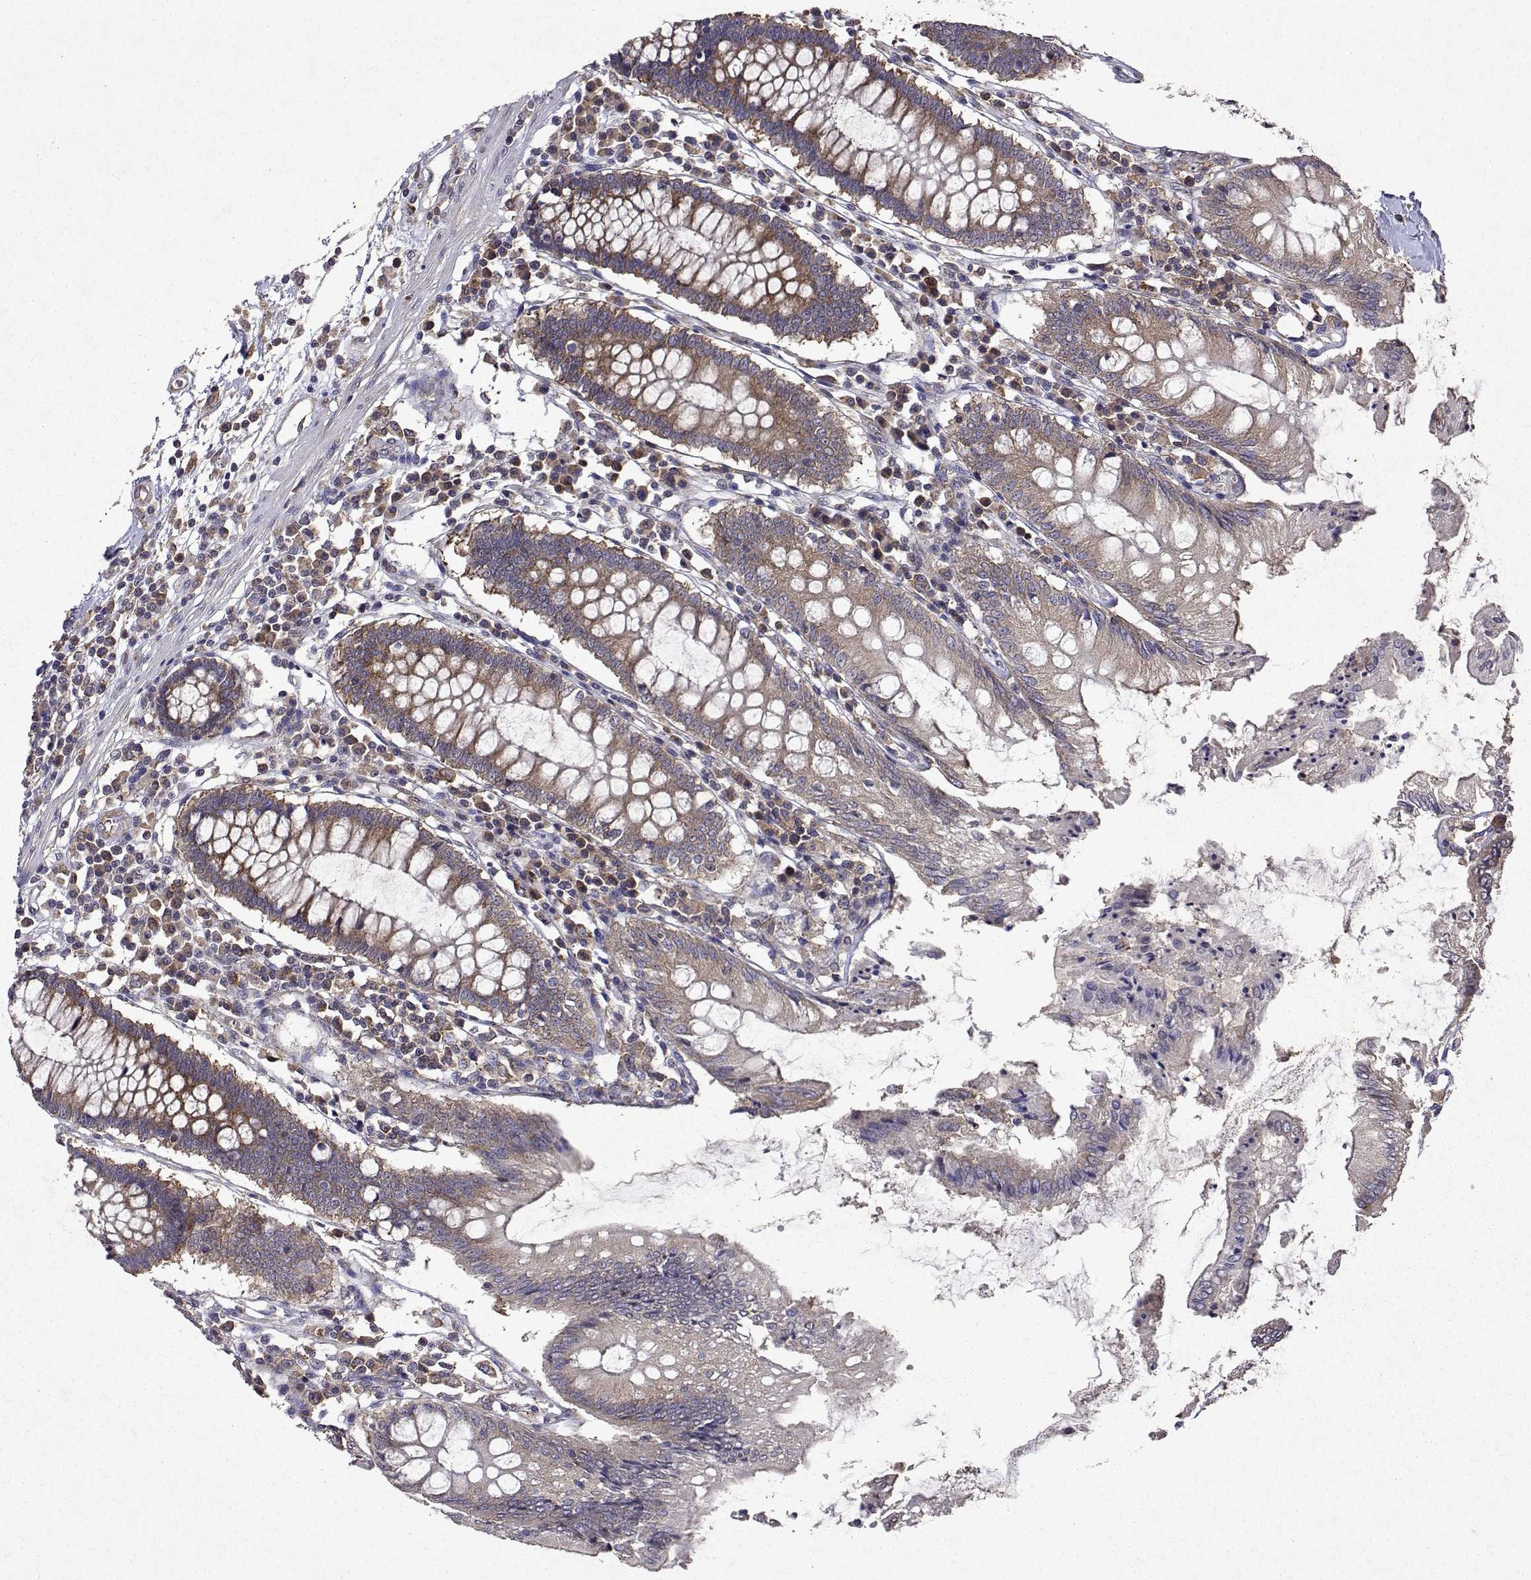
{"staining": {"intensity": "moderate", "quantity": "25%-75%", "location": "cytoplasmic/membranous"}, "tissue": "colon", "cell_type": "Endothelial cells", "image_type": "normal", "snomed": [{"axis": "morphology", "description": "Normal tissue, NOS"}, {"axis": "morphology", "description": "Adenocarcinoma, NOS"}, {"axis": "topography", "description": "Colon"}], "caption": "Immunohistochemistry (DAB) staining of unremarkable human colon exhibits moderate cytoplasmic/membranous protein positivity in approximately 25%-75% of endothelial cells.", "gene": "TARBP2", "patient": {"sex": "male", "age": 83}}